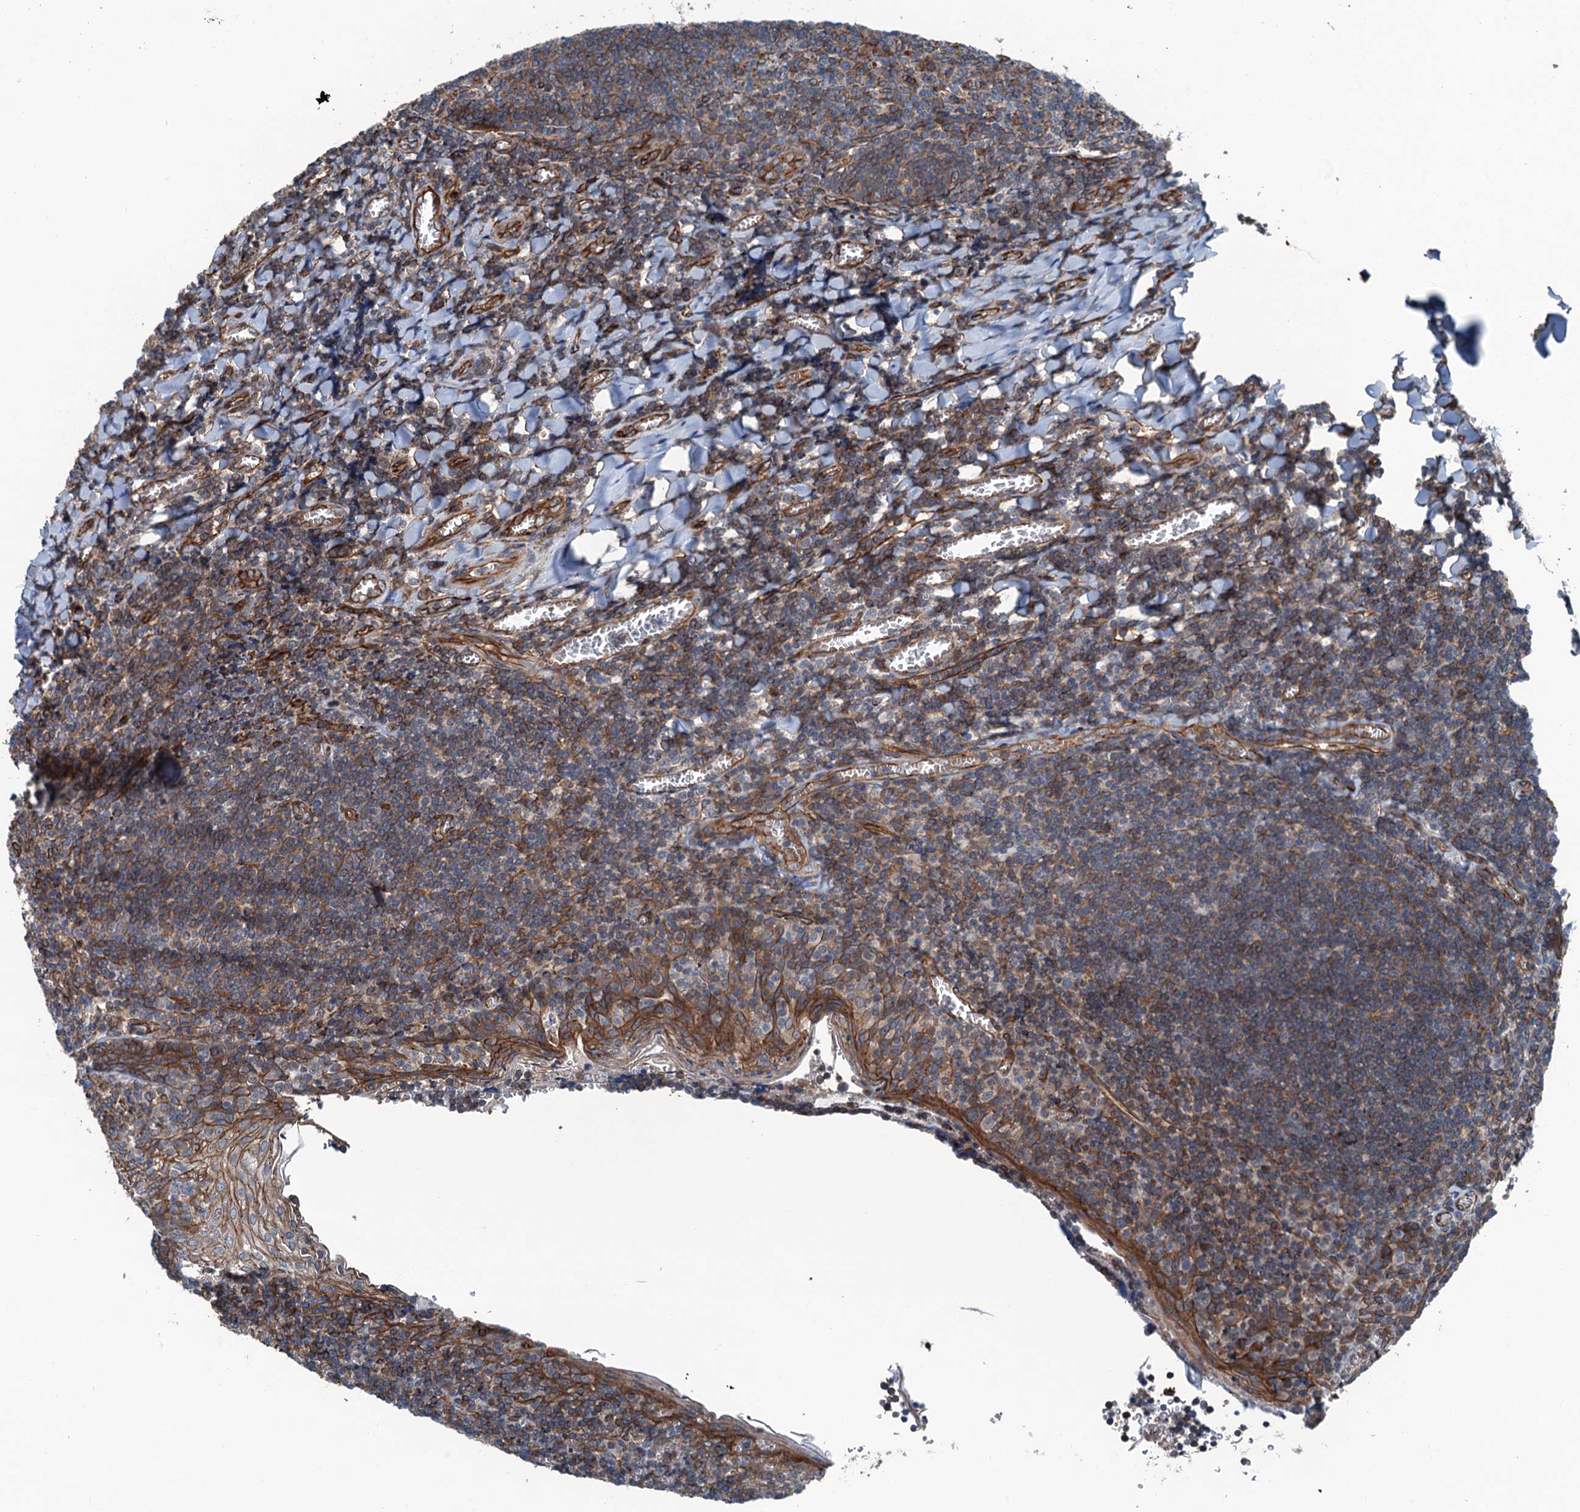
{"staining": {"intensity": "moderate", "quantity": "<25%", "location": "cytoplasmic/membranous"}, "tissue": "tonsil", "cell_type": "Germinal center cells", "image_type": "normal", "snomed": [{"axis": "morphology", "description": "Normal tissue, NOS"}, {"axis": "topography", "description": "Tonsil"}], "caption": "Human tonsil stained for a protein (brown) shows moderate cytoplasmic/membranous positive staining in approximately <25% of germinal center cells.", "gene": "NMRAL1", "patient": {"sex": "male", "age": 27}}